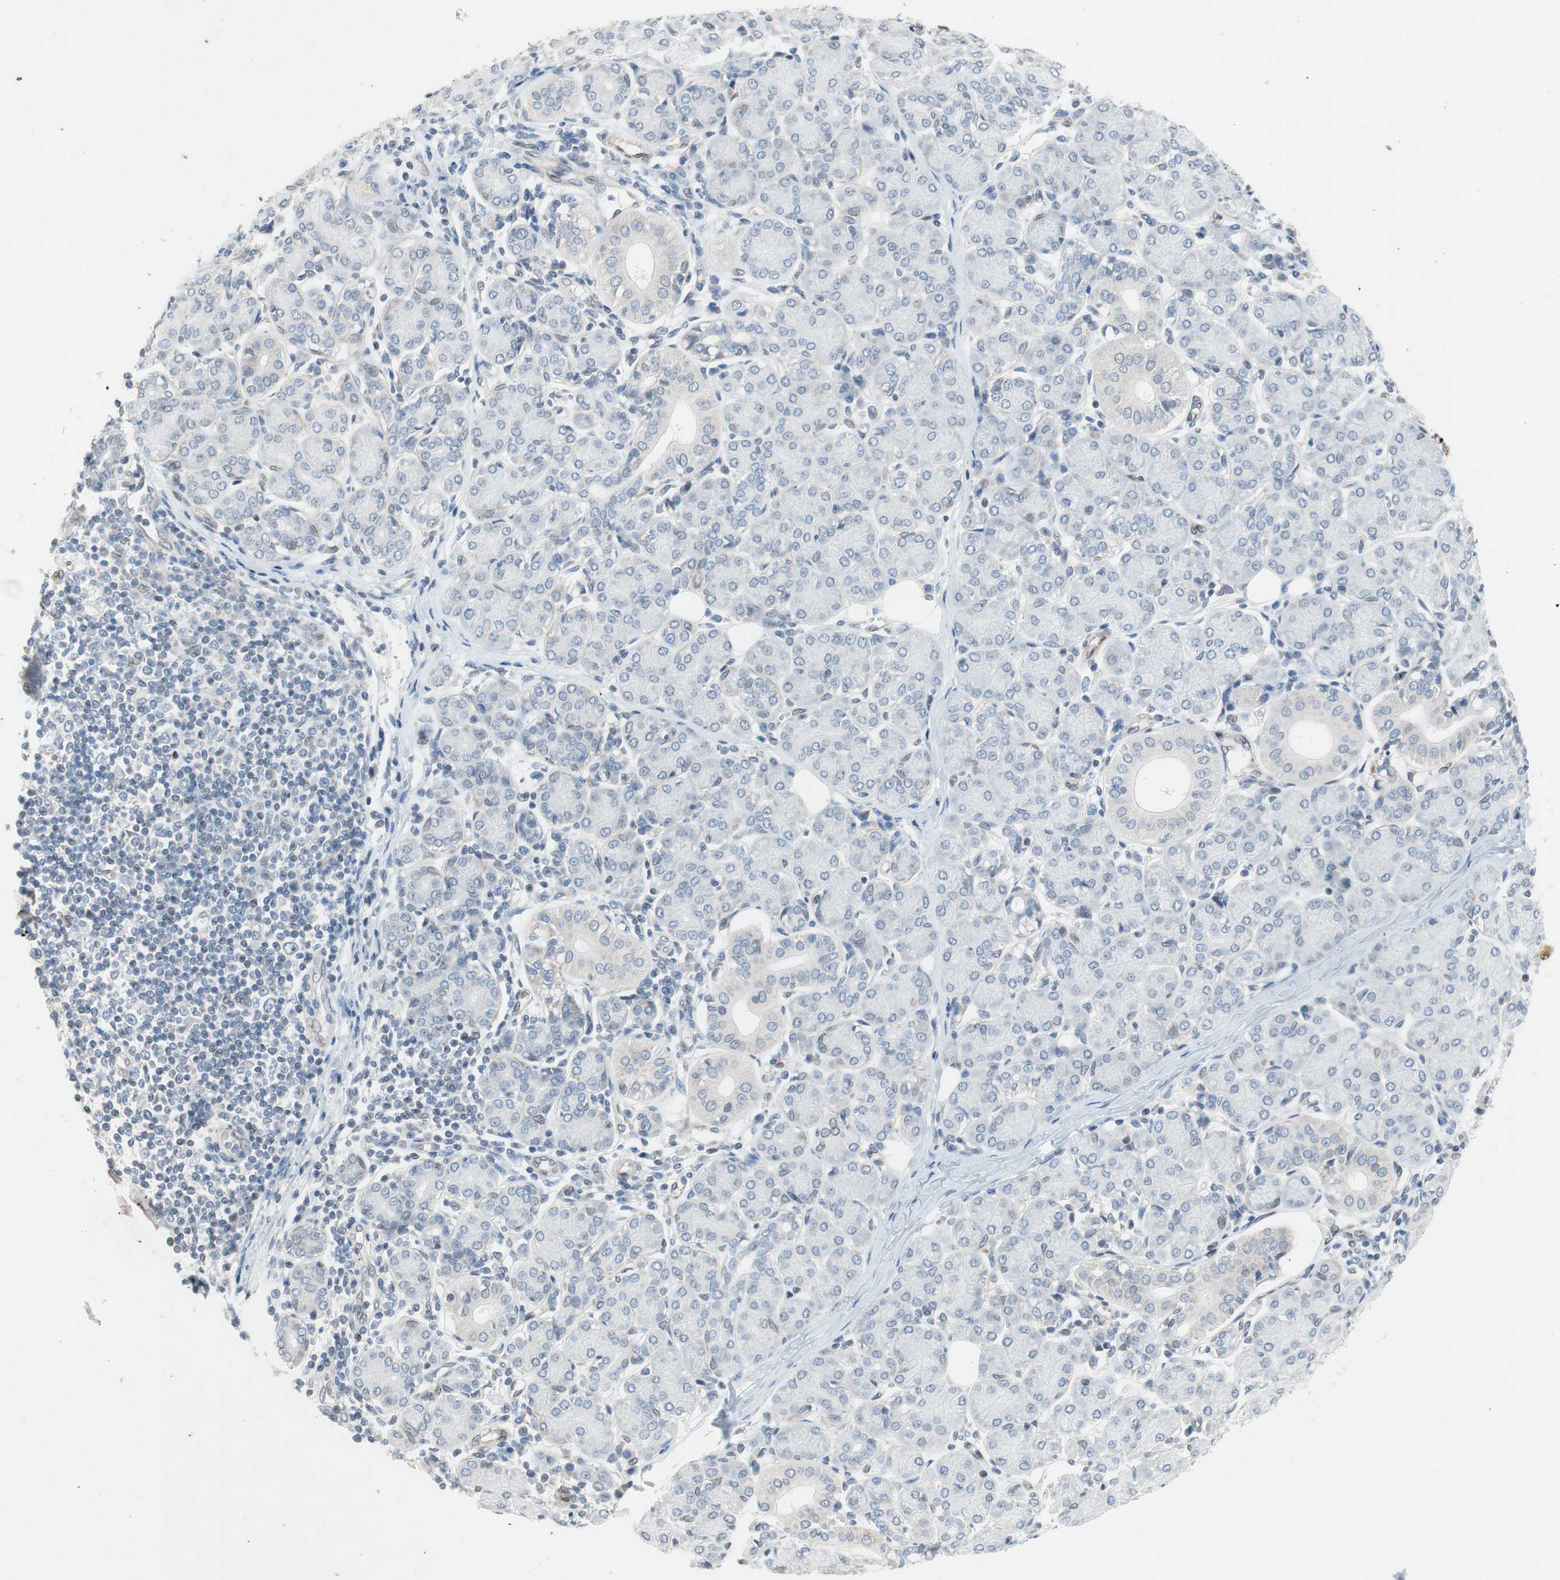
{"staining": {"intensity": "weak", "quantity": "<25%", "location": "cytoplasmic/membranous,nuclear"}, "tissue": "salivary gland", "cell_type": "Glandular cells", "image_type": "normal", "snomed": [{"axis": "morphology", "description": "Normal tissue, NOS"}, {"axis": "morphology", "description": "Inflammation, NOS"}, {"axis": "topography", "description": "Lymph node"}, {"axis": "topography", "description": "Salivary gland"}], "caption": "High power microscopy image of an immunohistochemistry photomicrograph of unremarkable salivary gland, revealing no significant expression in glandular cells.", "gene": "ARNT2", "patient": {"sex": "male", "age": 3}}